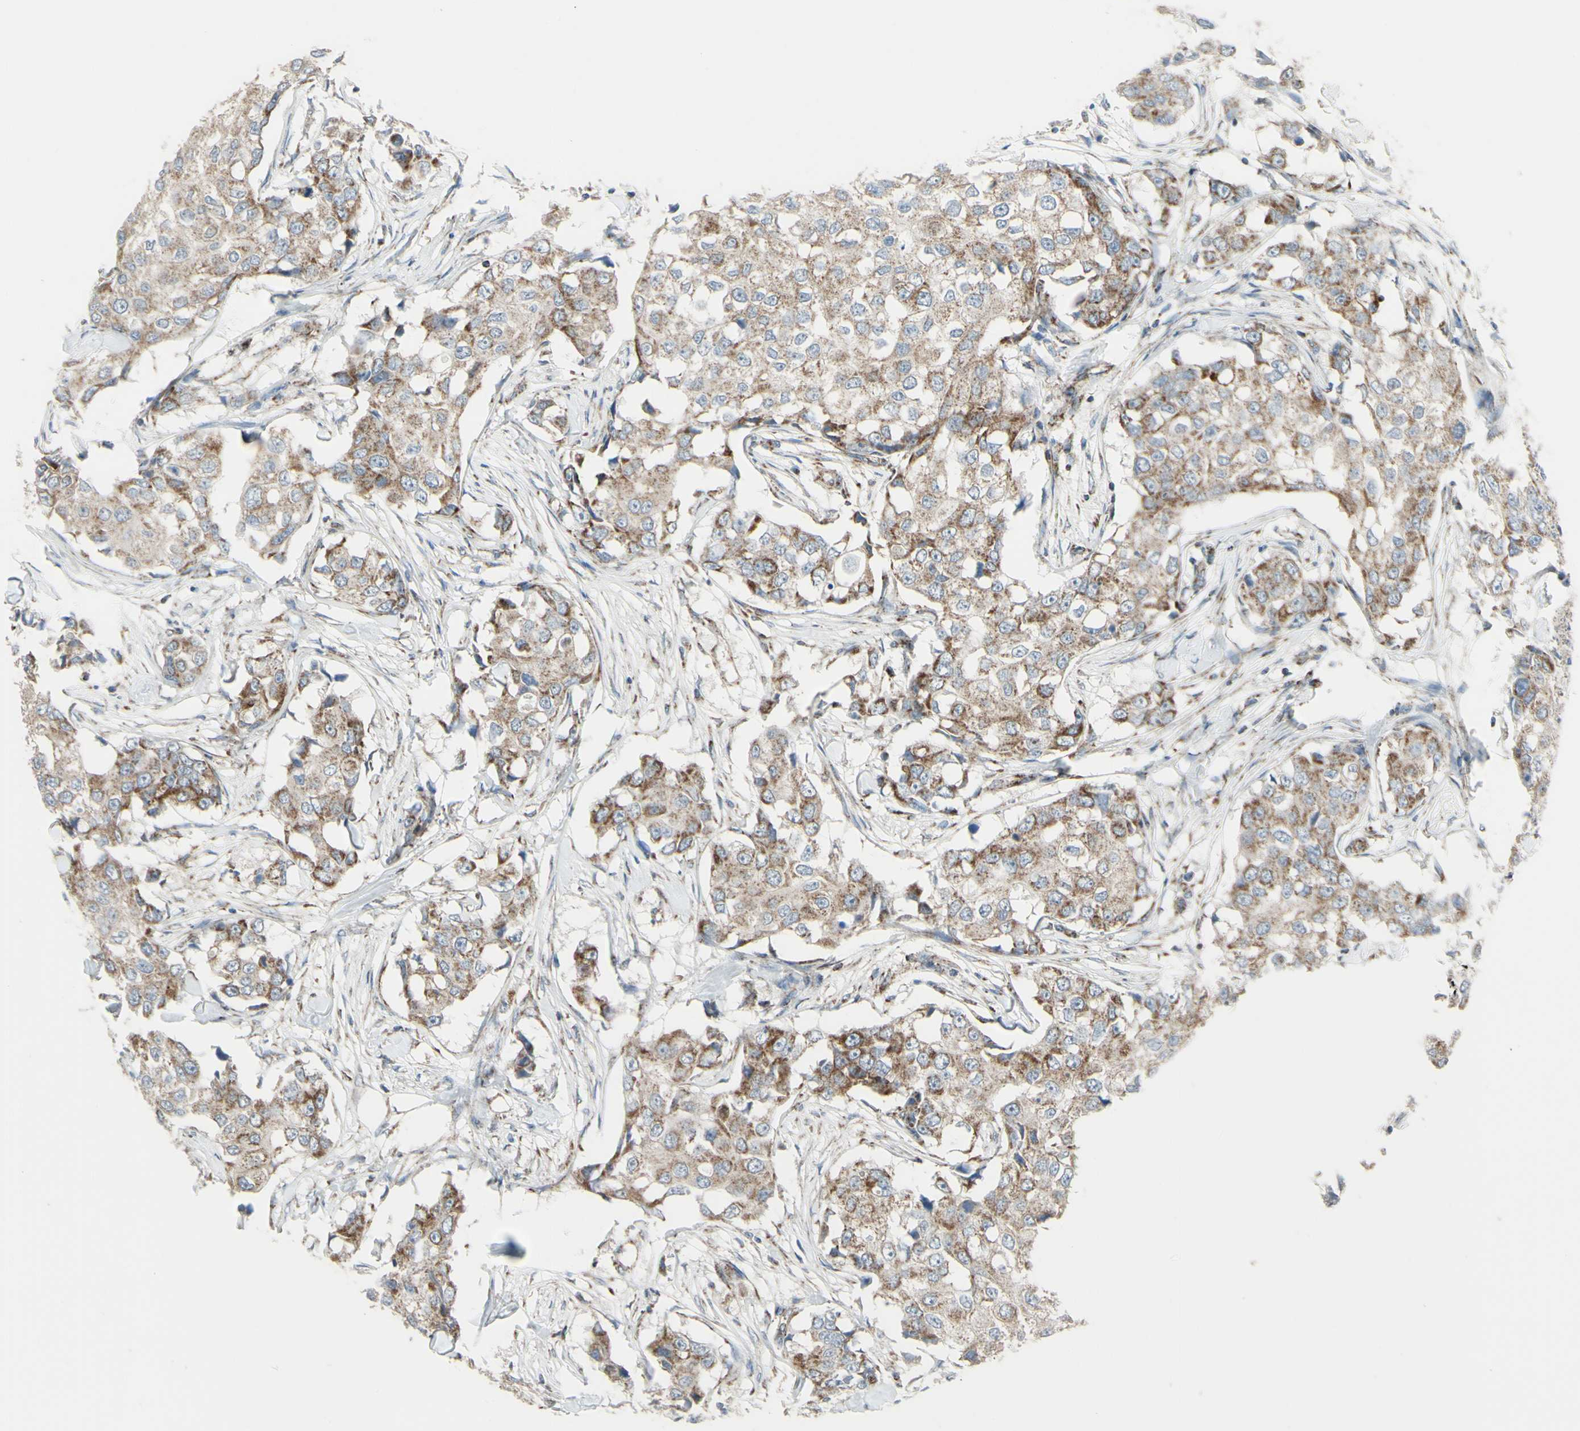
{"staining": {"intensity": "weak", "quantity": ">75%", "location": "cytoplasmic/membranous"}, "tissue": "breast cancer", "cell_type": "Tumor cells", "image_type": "cancer", "snomed": [{"axis": "morphology", "description": "Duct carcinoma"}, {"axis": "topography", "description": "Breast"}], "caption": "Immunohistochemistry (IHC) of breast cancer (intraductal carcinoma) demonstrates low levels of weak cytoplasmic/membranous positivity in approximately >75% of tumor cells.", "gene": "FAM171B", "patient": {"sex": "female", "age": 27}}